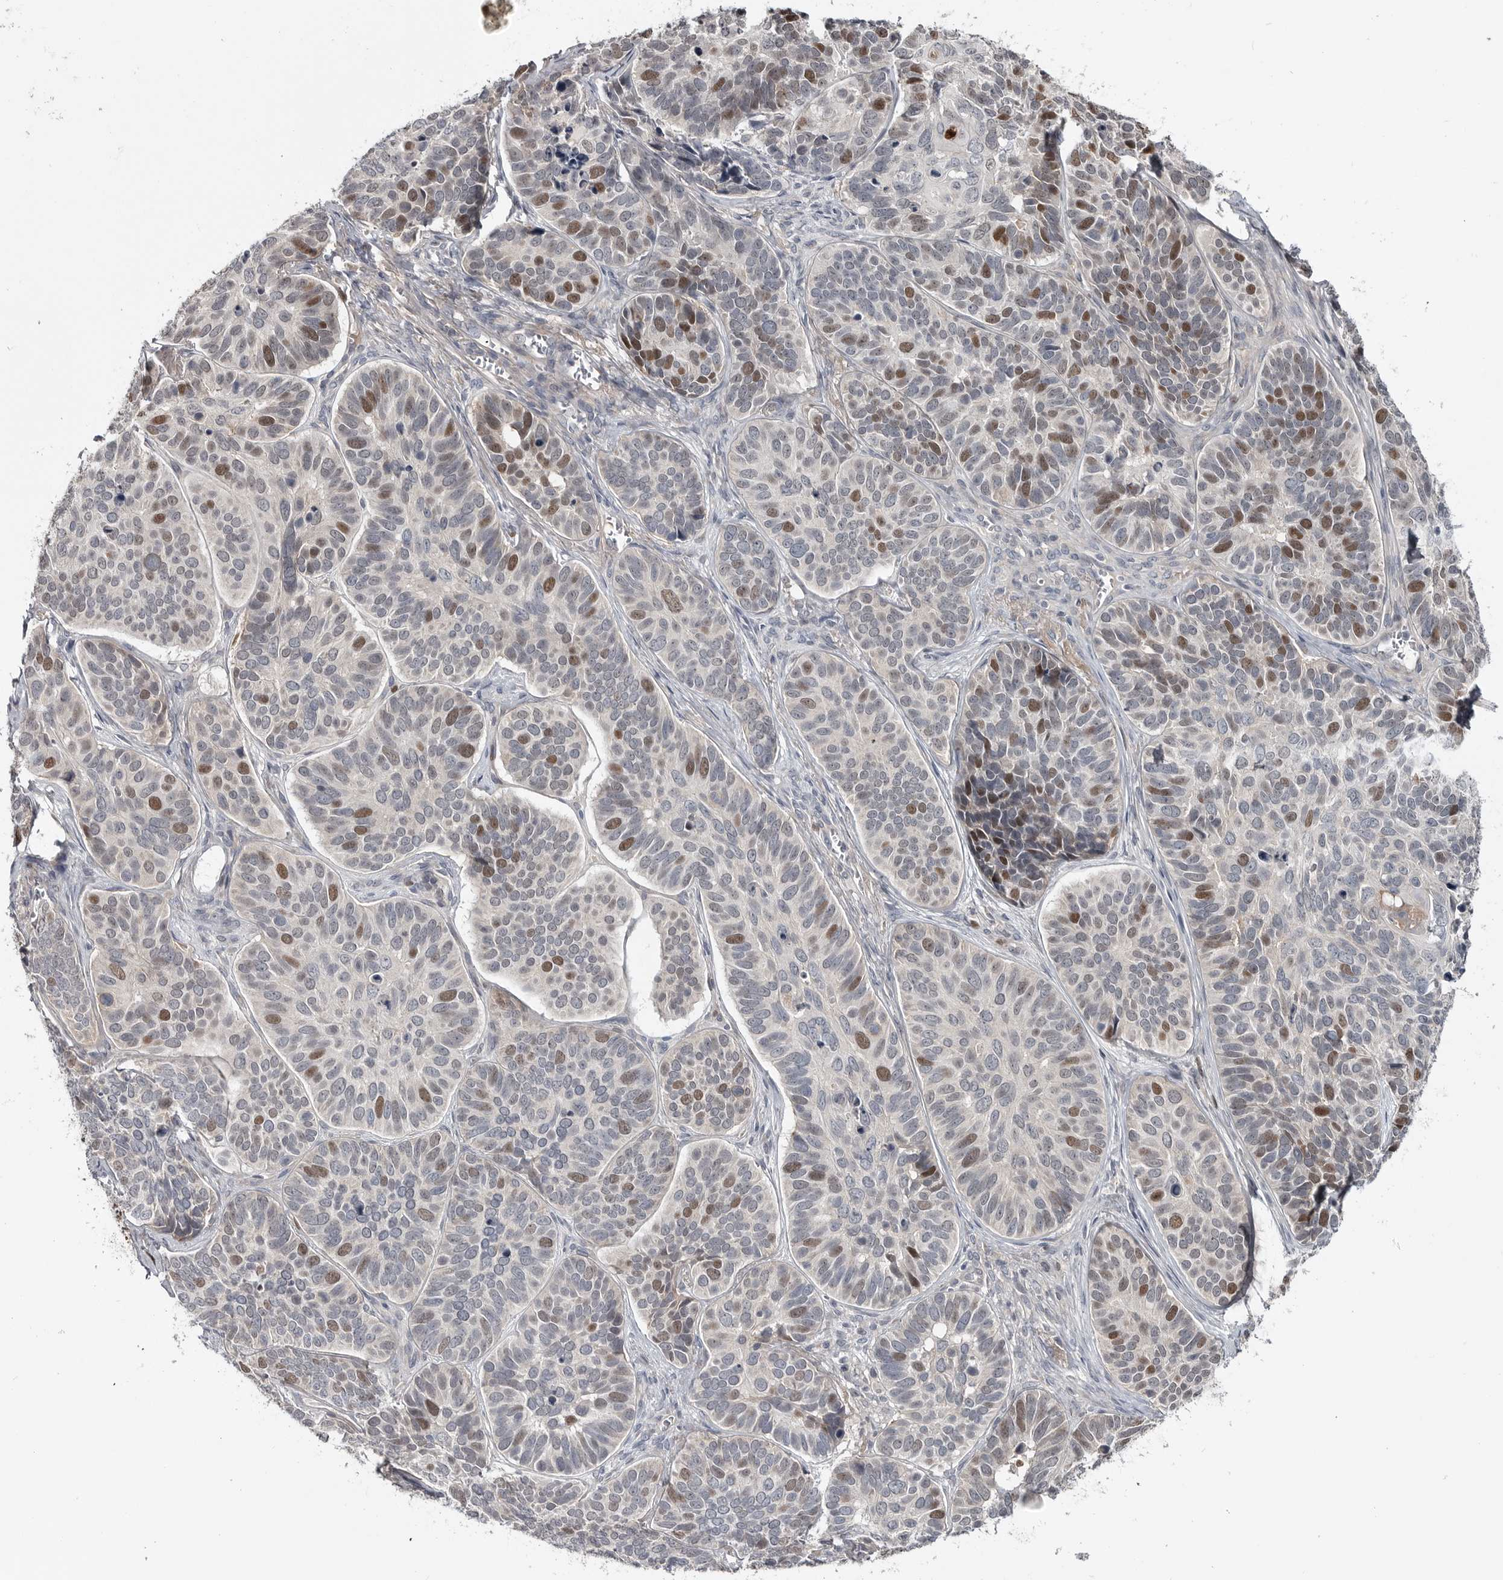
{"staining": {"intensity": "moderate", "quantity": "25%-75%", "location": "nuclear"}, "tissue": "skin cancer", "cell_type": "Tumor cells", "image_type": "cancer", "snomed": [{"axis": "morphology", "description": "Basal cell carcinoma"}, {"axis": "topography", "description": "Skin"}], "caption": "This micrograph reveals IHC staining of skin basal cell carcinoma, with medium moderate nuclear expression in approximately 25%-75% of tumor cells.", "gene": "ZNF277", "patient": {"sex": "male", "age": 62}}